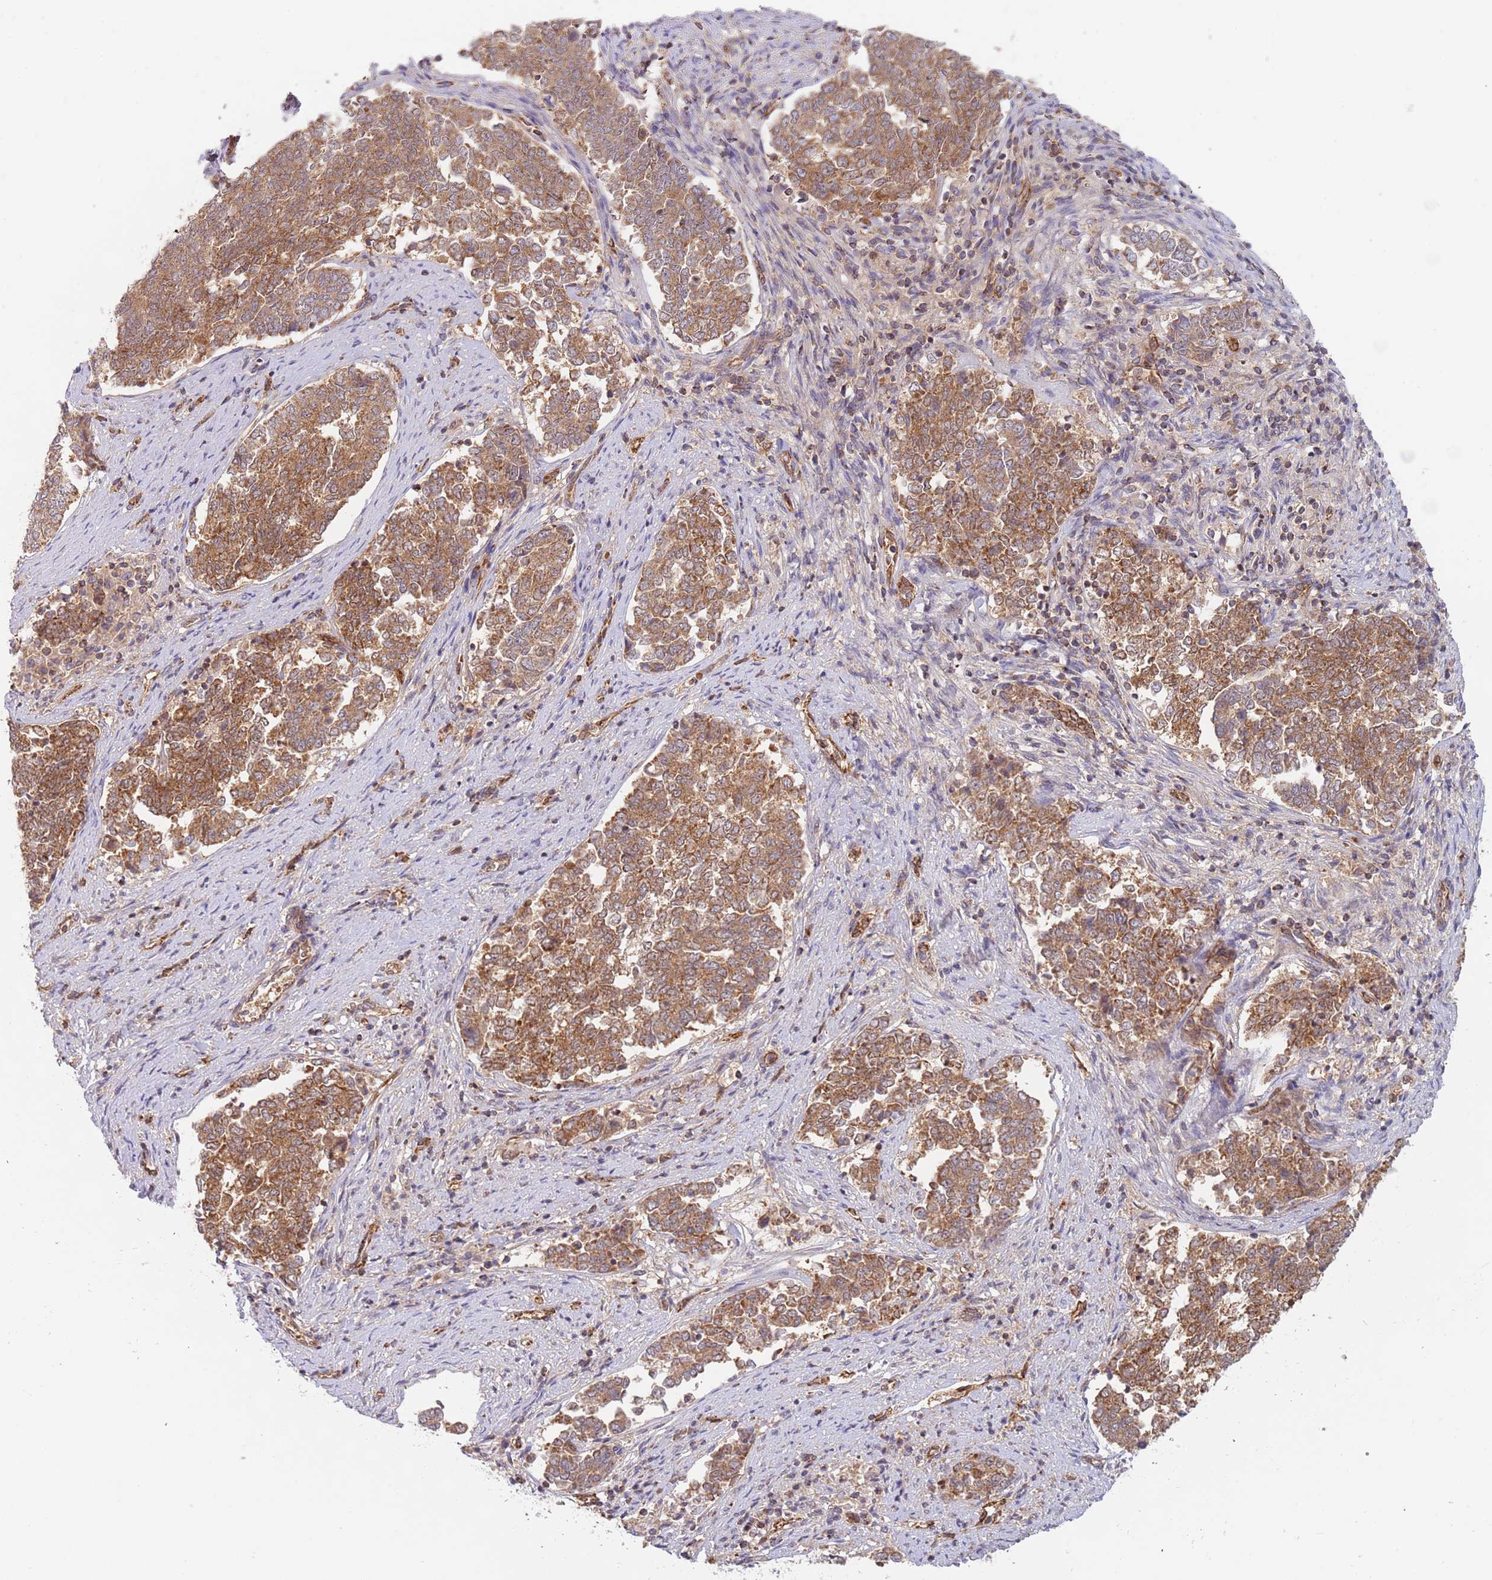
{"staining": {"intensity": "moderate", "quantity": ">75%", "location": "cytoplasmic/membranous"}, "tissue": "endometrial cancer", "cell_type": "Tumor cells", "image_type": "cancer", "snomed": [{"axis": "morphology", "description": "Adenocarcinoma, NOS"}, {"axis": "topography", "description": "Endometrium"}], "caption": "Endometrial cancer was stained to show a protein in brown. There is medium levels of moderate cytoplasmic/membranous expression in about >75% of tumor cells.", "gene": "GUK1", "patient": {"sex": "female", "age": 80}}